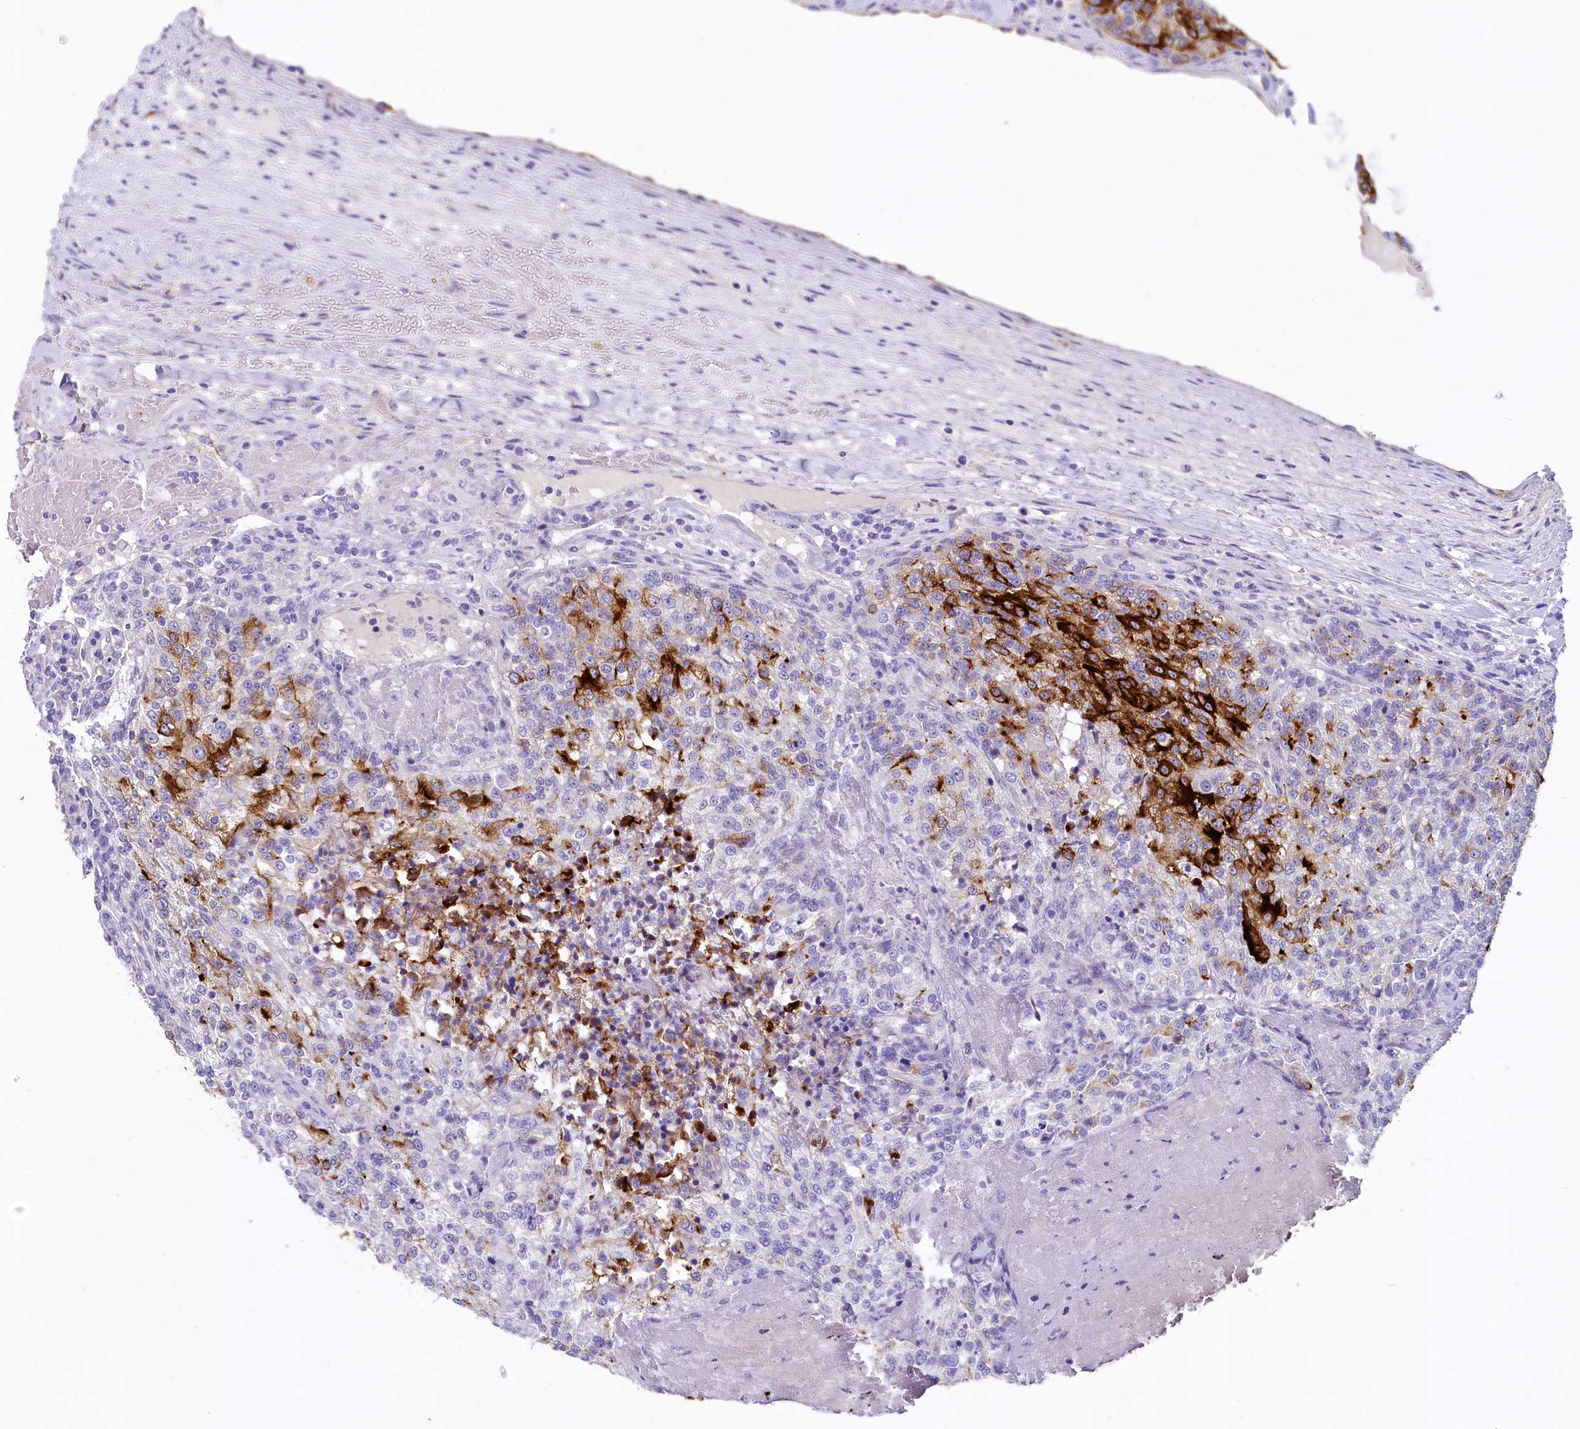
{"staining": {"intensity": "strong", "quantity": "25%-75%", "location": "cytoplasmic/membranous"}, "tissue": "renal cancer", "cell_type": "Tumor cells", "image_type": "cancer", "snomed": [{"axis": "morphology", "description": "Adenocarcinoma, NOS"}, {"axis": "topography", "description": "Kidney"}], "caption": "DAB immunohistochemical staining of human renal adenocarcinoma exhibits strong cytoplasmic/membranous protein staining in approximately 25%-75% of tumor cells. The protein of interest is stained brown, and the nuclei are stained in blue (DAB (3,3'-diaminobenzidine) IHC with brightfield microscopy, high magnification).", "gene": "INSC", "patient": {"sex": "female", "age": 63}}